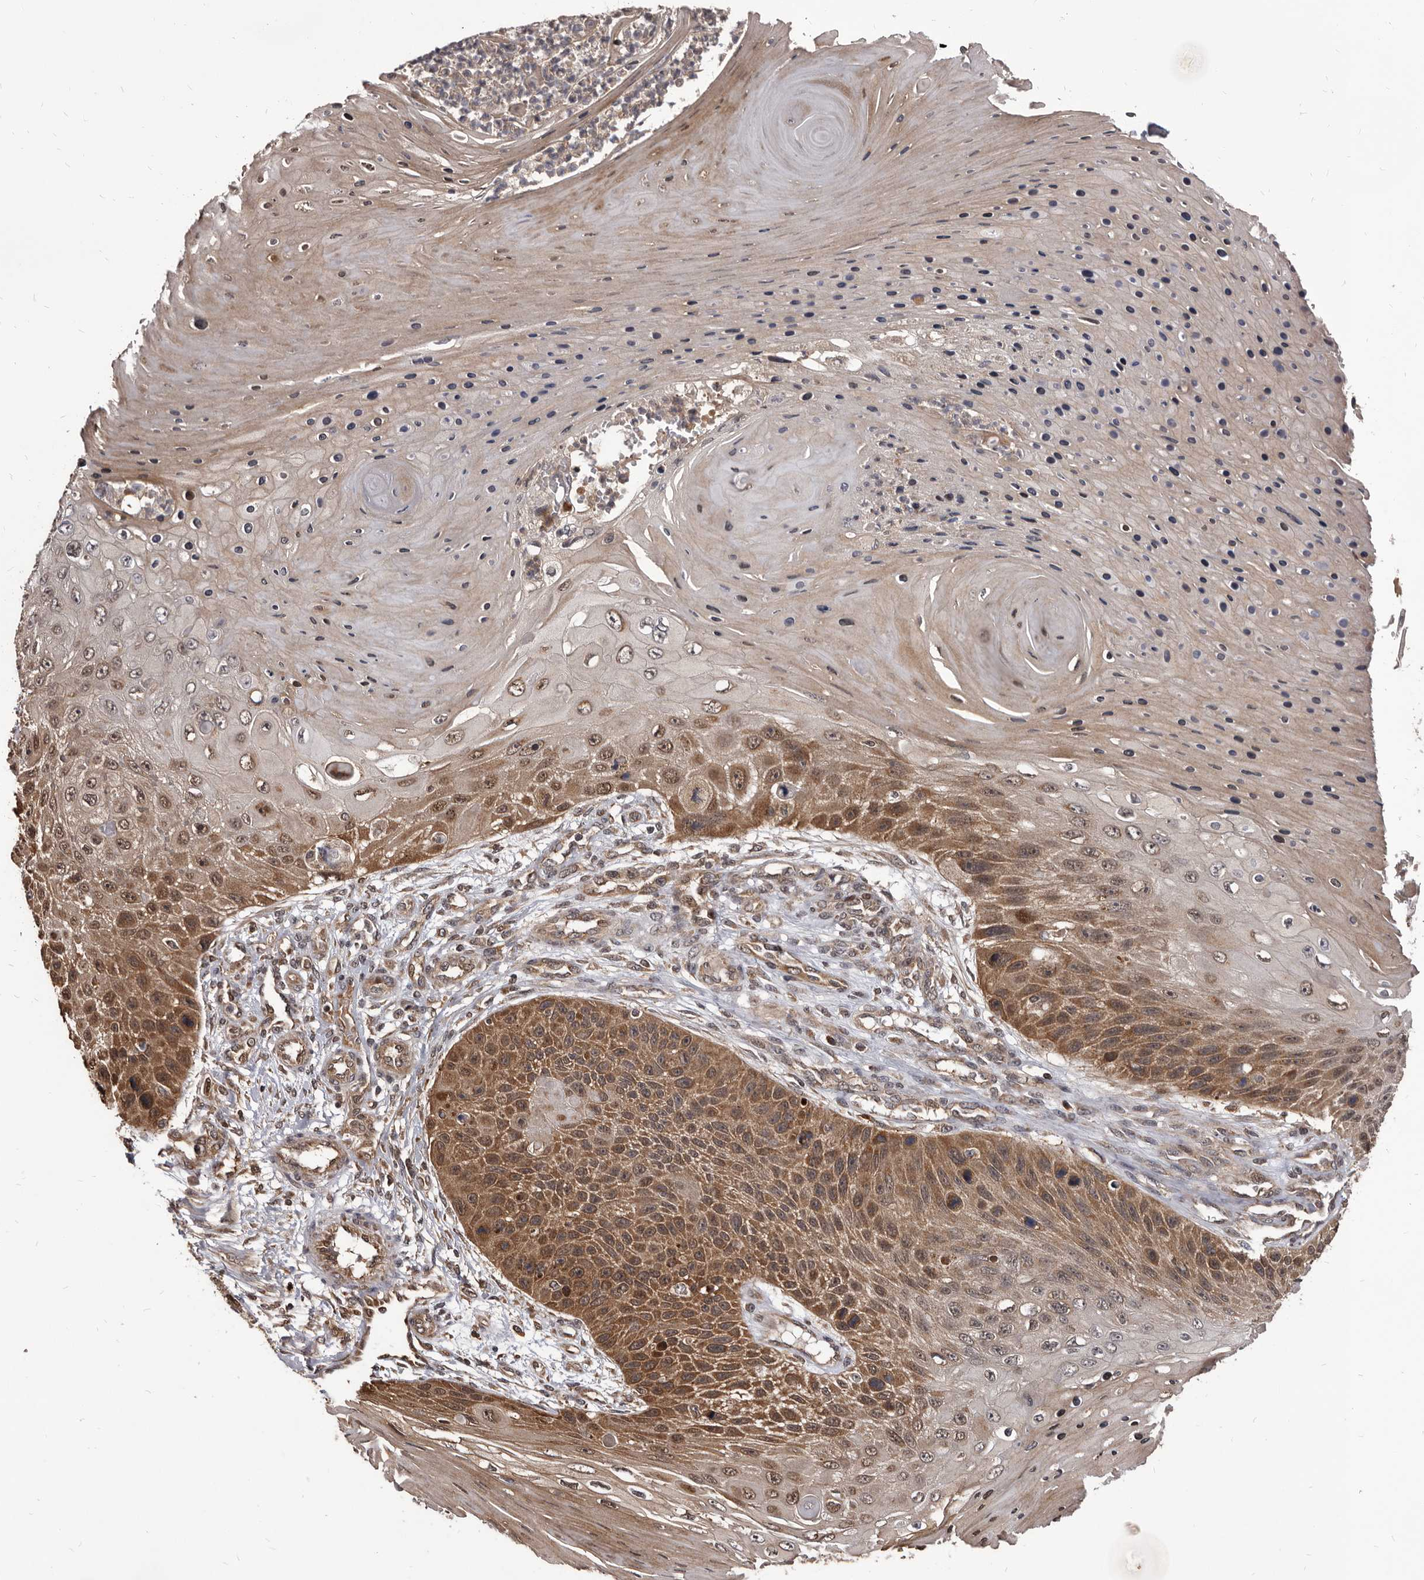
{"staining": {"intensity": "moderate", "quantity": ">75%", "location": "cytoplasmic/membranous"}, "tissue": "skin cancer", "cell_type": "Tumor cells", "image_type": "cancer", "snomed": [{"axis": "morphology", "description": "Squamous cell carcinoma, NOS"}, {"axis": "topography", "description": "Skin"}], "caption": "A photomicrograph of skin squamous cell carcinoma stained for a protein shows moderate cytoplasmic/membranous brown staining in tumor cells.", "gene": "MAP3K14", "patient": {"sex": "female", "age": 88}}